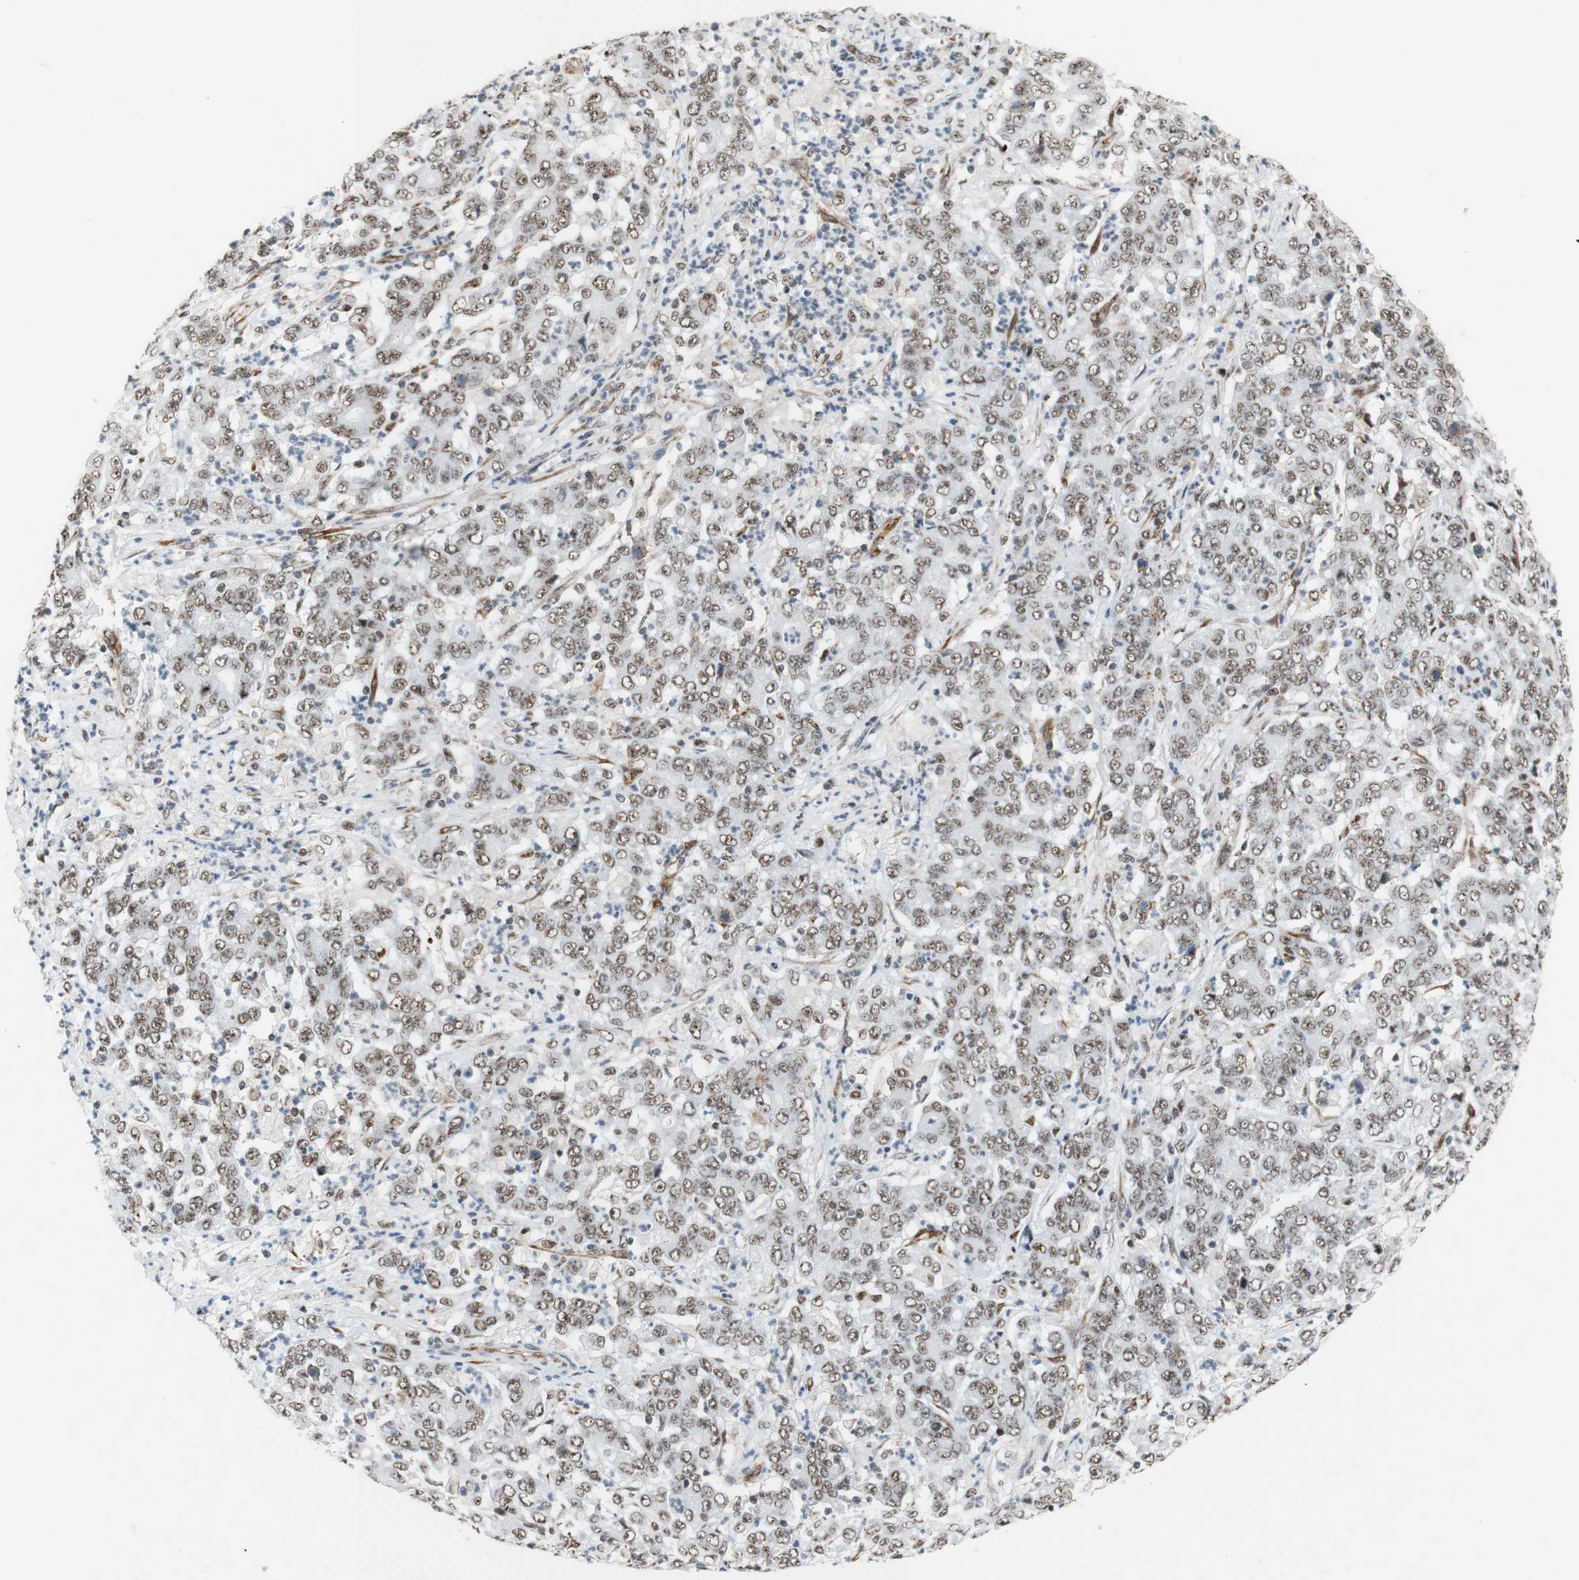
{"staining": {"intensity": "moderate", "quantity": ">75%", "location": "nuclear"}, "tissue": "stomach cancer", "cell_type": "Tumor cells", "image_type": "cancer", "snomed": [{"axis": "morphology", "description": "Adenocarcinoma, NOS"}, {"axis": "topography", "description": "Stomach, lower"}], "caption": "This photomicrograph shows immunohistochemistry (IHC) staining of stomach cancer (adenocarcinoma), with medium moderate nuclear staining in about >75% of tumor cells.", "gene": "SAP18", "patient": {"sex": "female", "age": 71}}